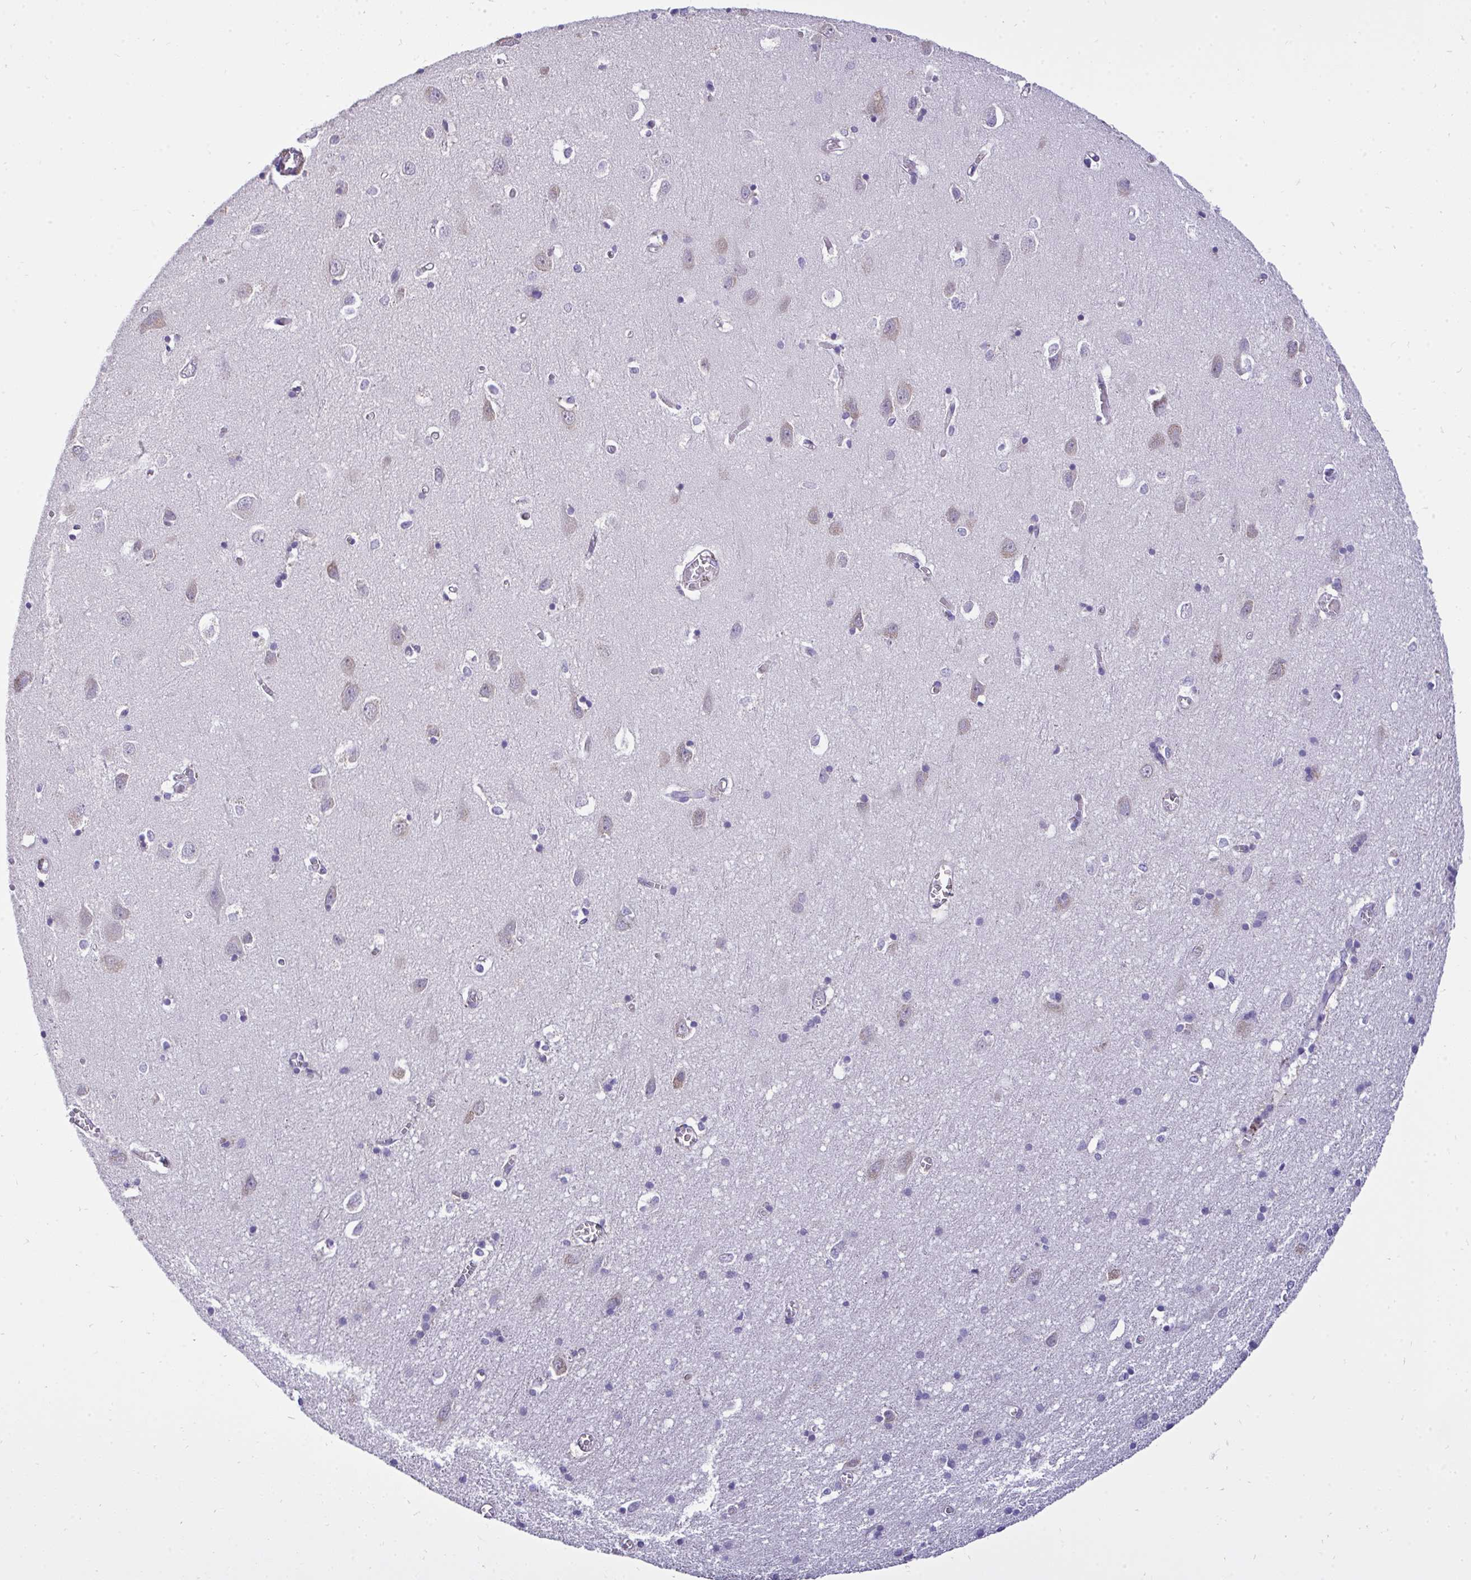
{"staining": {"intensity": "negative", "quantity": "none", "location": "none"}, "tissue": "cerebral cortex", "cell_type": "Endothelial cells", "image_type": "normal", "snomed": [{"axis": "morphology", "description": "Normal tissue, NOS"}, {"axis": "topography", "description": "Cerebral cortex"}], "caption": "An image of cerebral cortex stained for a protein shows no brown staining in endothelial cells.", "gene": "VGLL3", "patient": {"sex": "male", "age": 70}}